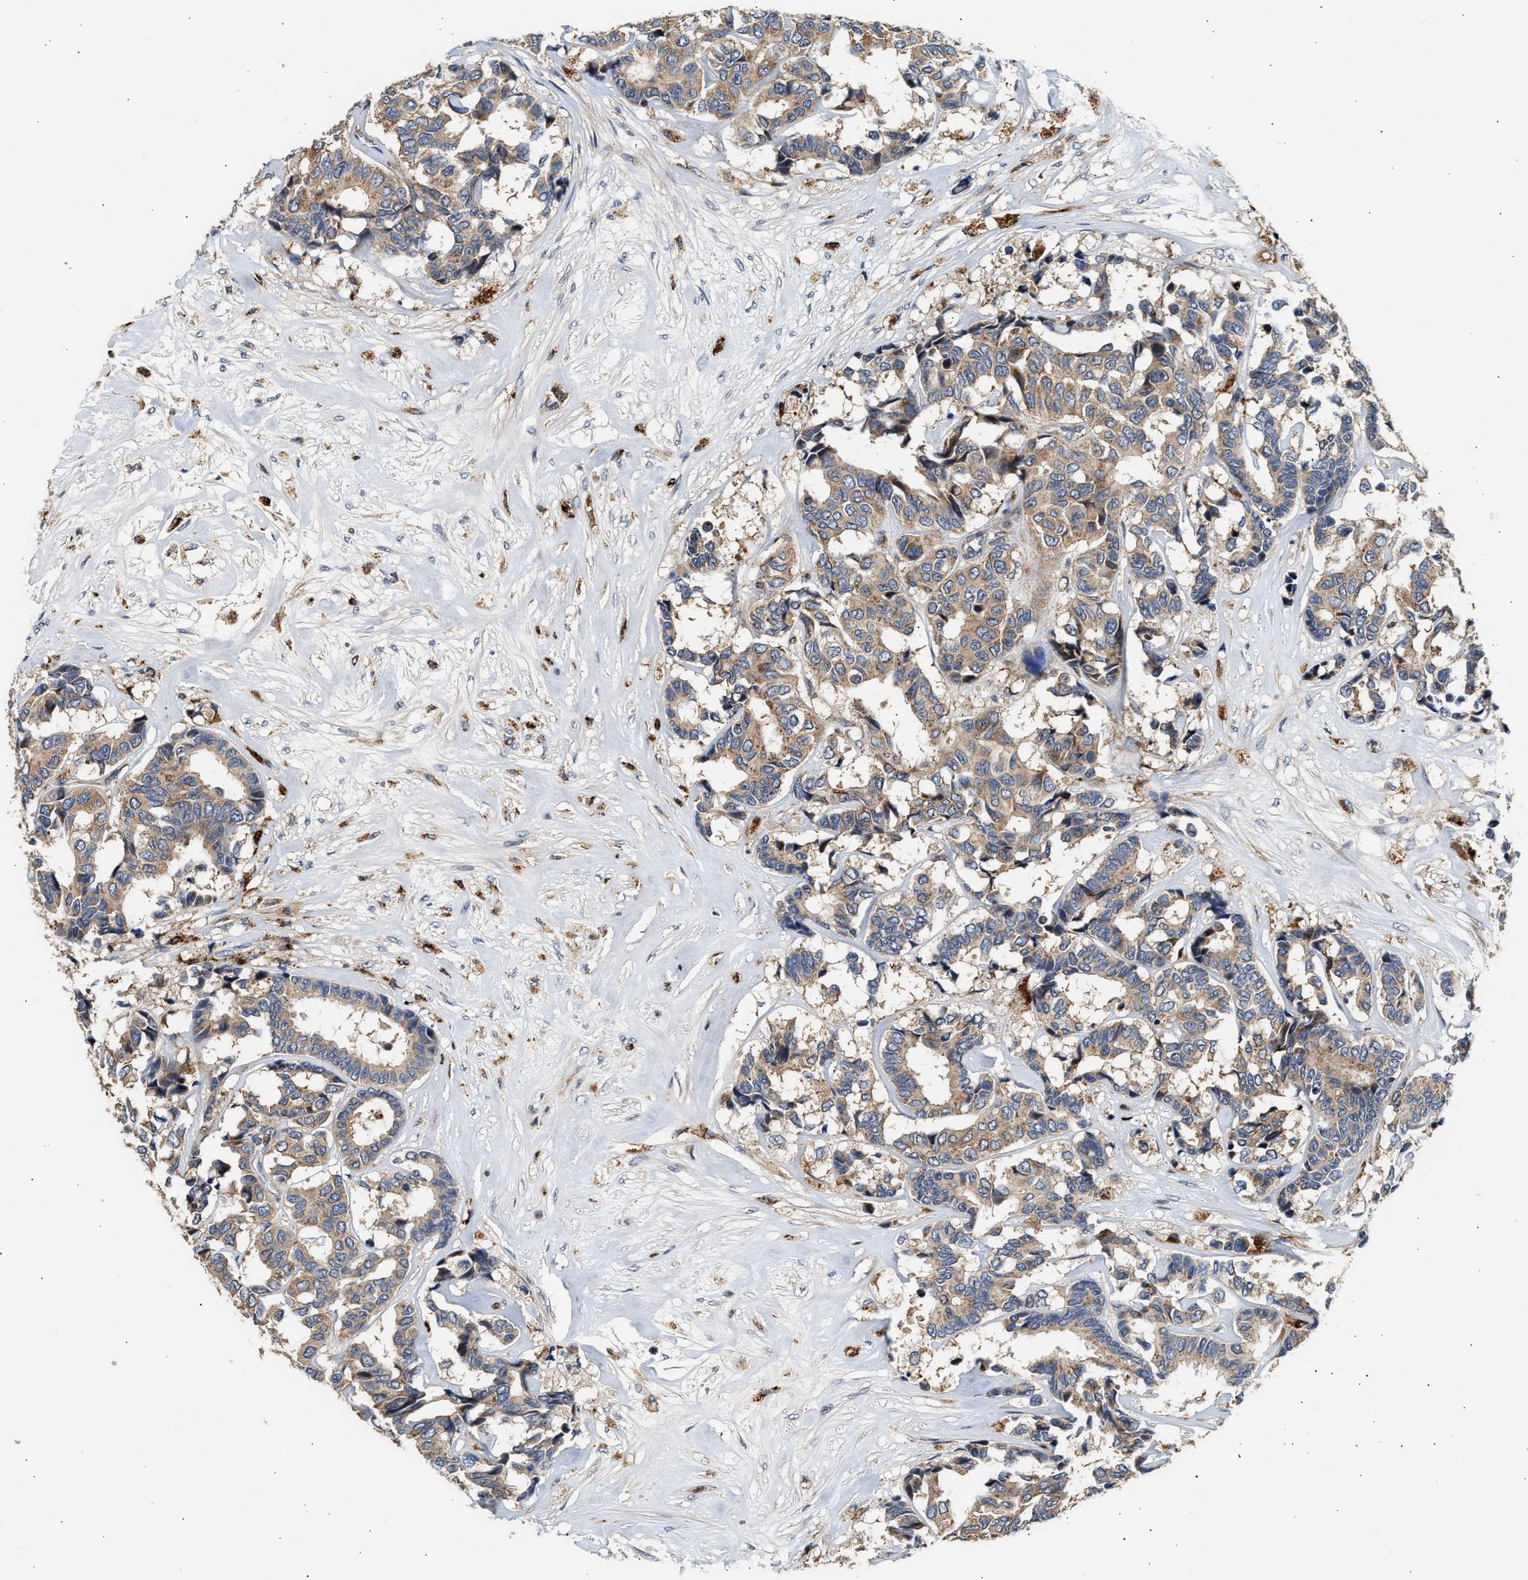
{"staining": {"intensity": "weak", "quantity": ">75%", "location": "cytoplasmic/membranous"}, "tissue": "breast cancer", "cell_type": "Tumor cells", "image_type": "cancer", "snomed": [{"axis": "morphology", "description": "Duct carcinoma"}, {"axis": "topography", "description": "Breast"}], "caption": "Breast invasive ductal carcinoma stained with immunohistochemistry (IHC) reveals weak cytoplasmic/membranous positivity in approximately >75% of tumor cells. The staining was performed using DAB (3,3'-diaminobenzidine), with brown indicating positive protein expression. Nuclei are stained blue with hematoxylin.", "gene": "PLD3", "patient": {"sex": "female", "age": 87}}